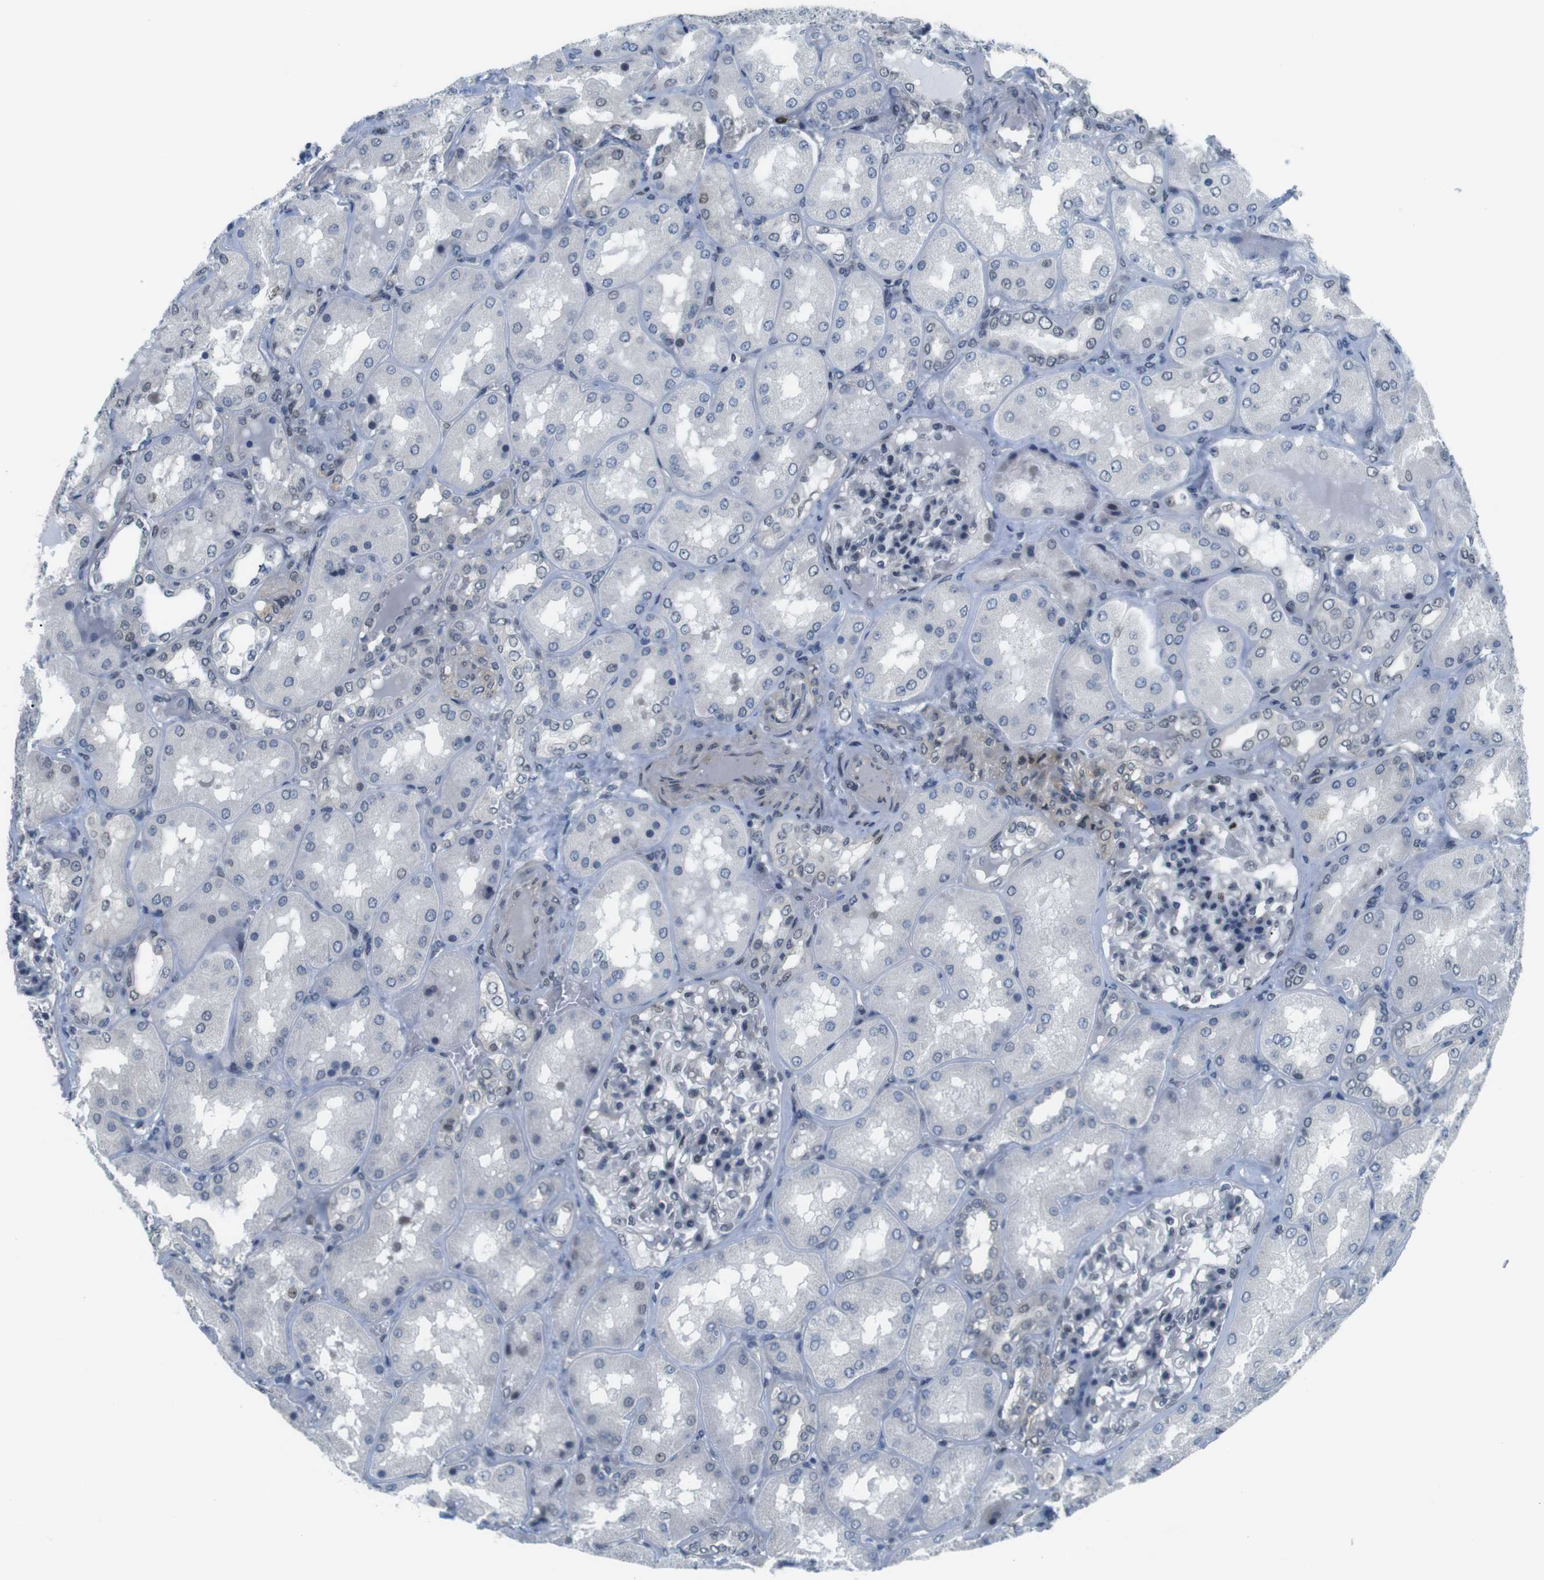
{"staining": {"intensity": "moderate", "quantity": "<25%", "location": "nuclear"}, "tissue": "kidney", "cell_type": "Cells in glomeruli", "image_type": "normal", "snomed": [{"axis": "morphology", "description": "Normal tissue, NOS"}, {"axis": "topography", "description": "Kidney"}], "caption": "Immunohistochemical staining of benign human kidney reveals <25% levels of moderate nuclear protein expression in about <25% of cells in glomeruli.", "gene": "SMCO2", "patient": {"sex": "female", "age": 56}}